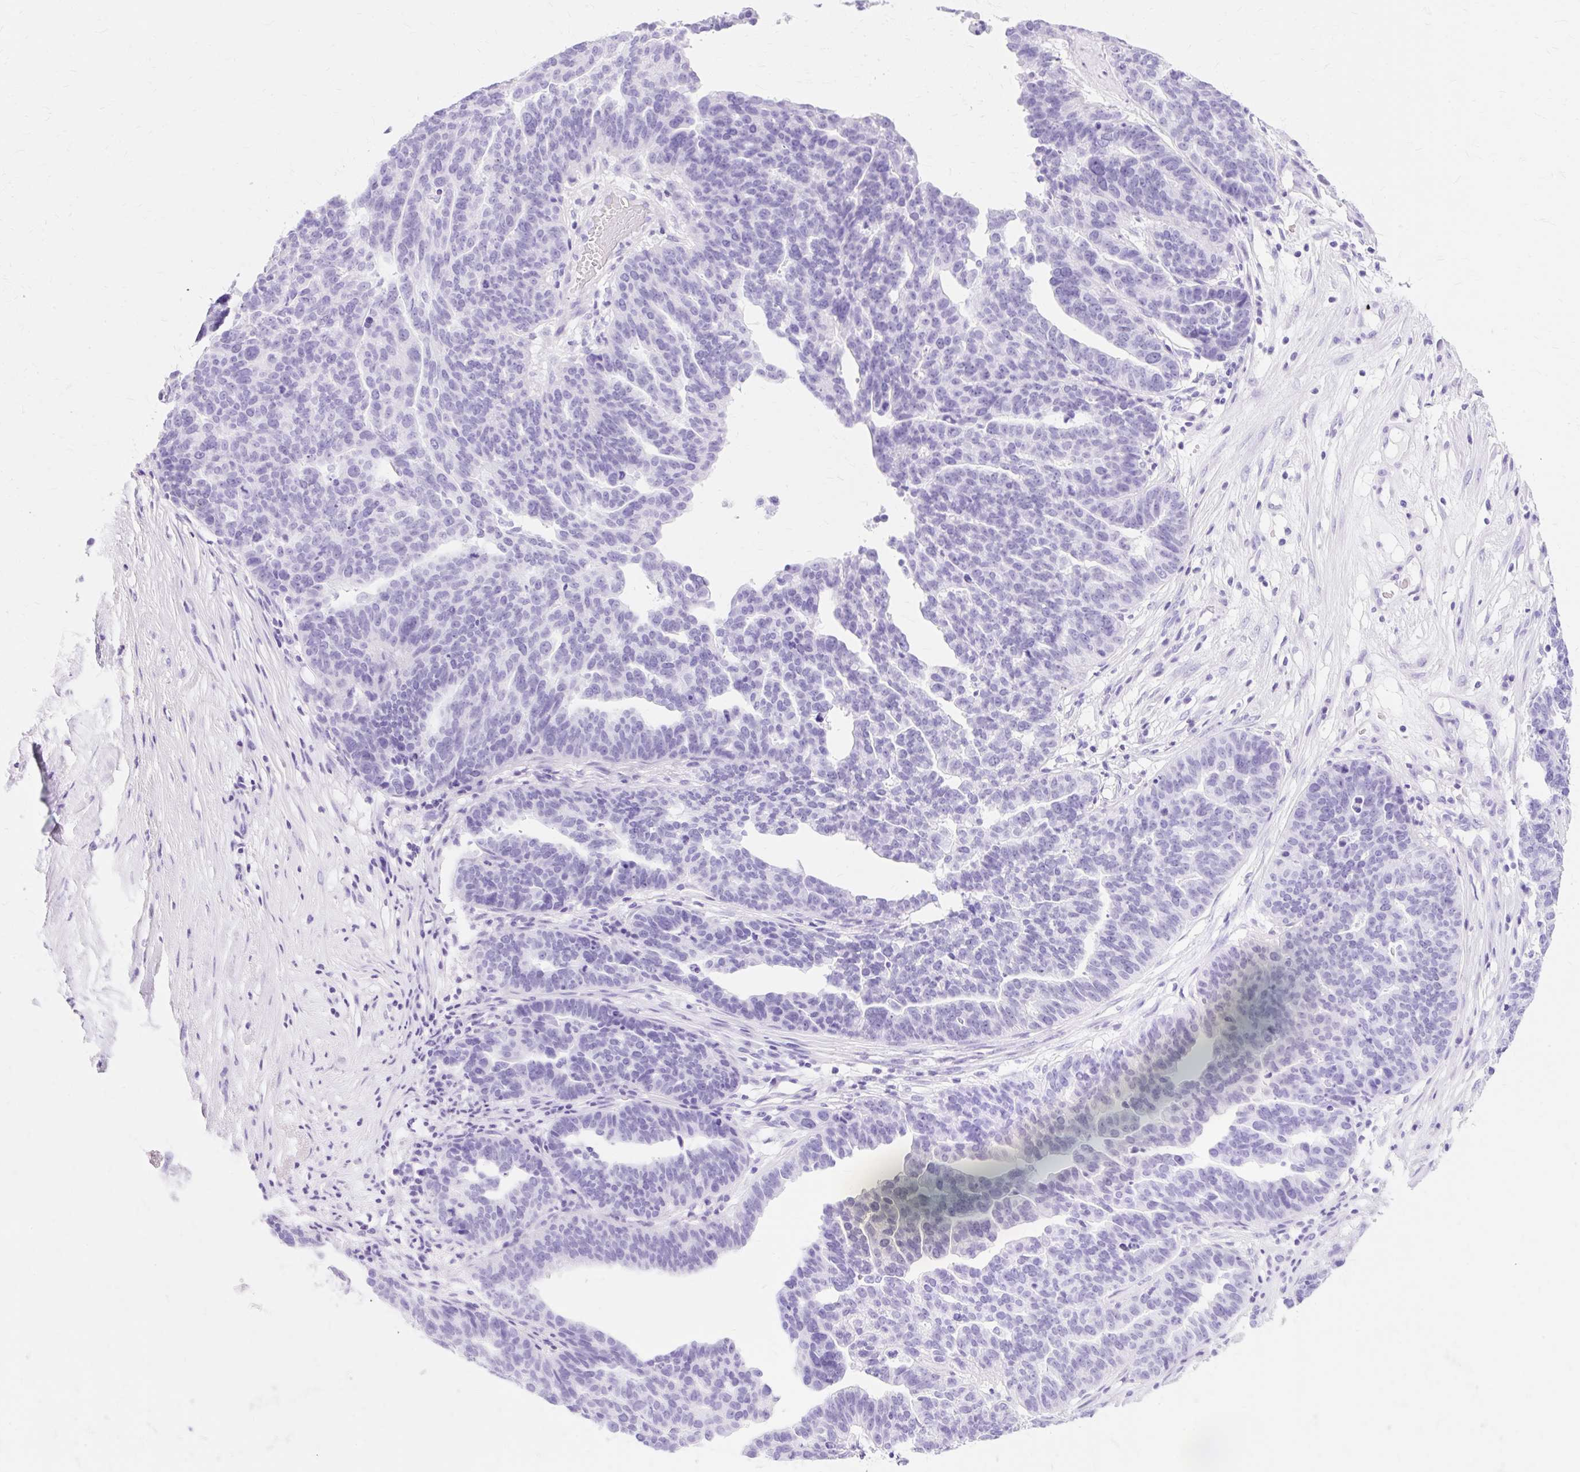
{"staining": {"intensity": "negative", "quantity": "none", "location": "none"}, "tissue": "ovarian cancer", "cell_type": "Tumor cells", "image_type": "cancer", "snomed": [{"axis": "morphology", "description": "Cystadenocarcinoma, serous, NOS"}, {"axis": "topography", "description": "Ovary"}], "caption": "Ovarian serous cystadenocarcinoma stained for a protein using immunohistochemistry exhibits no positivity tumor cells.", "gene": "MBP", "patient": {"sex": "female", "age": 59}}